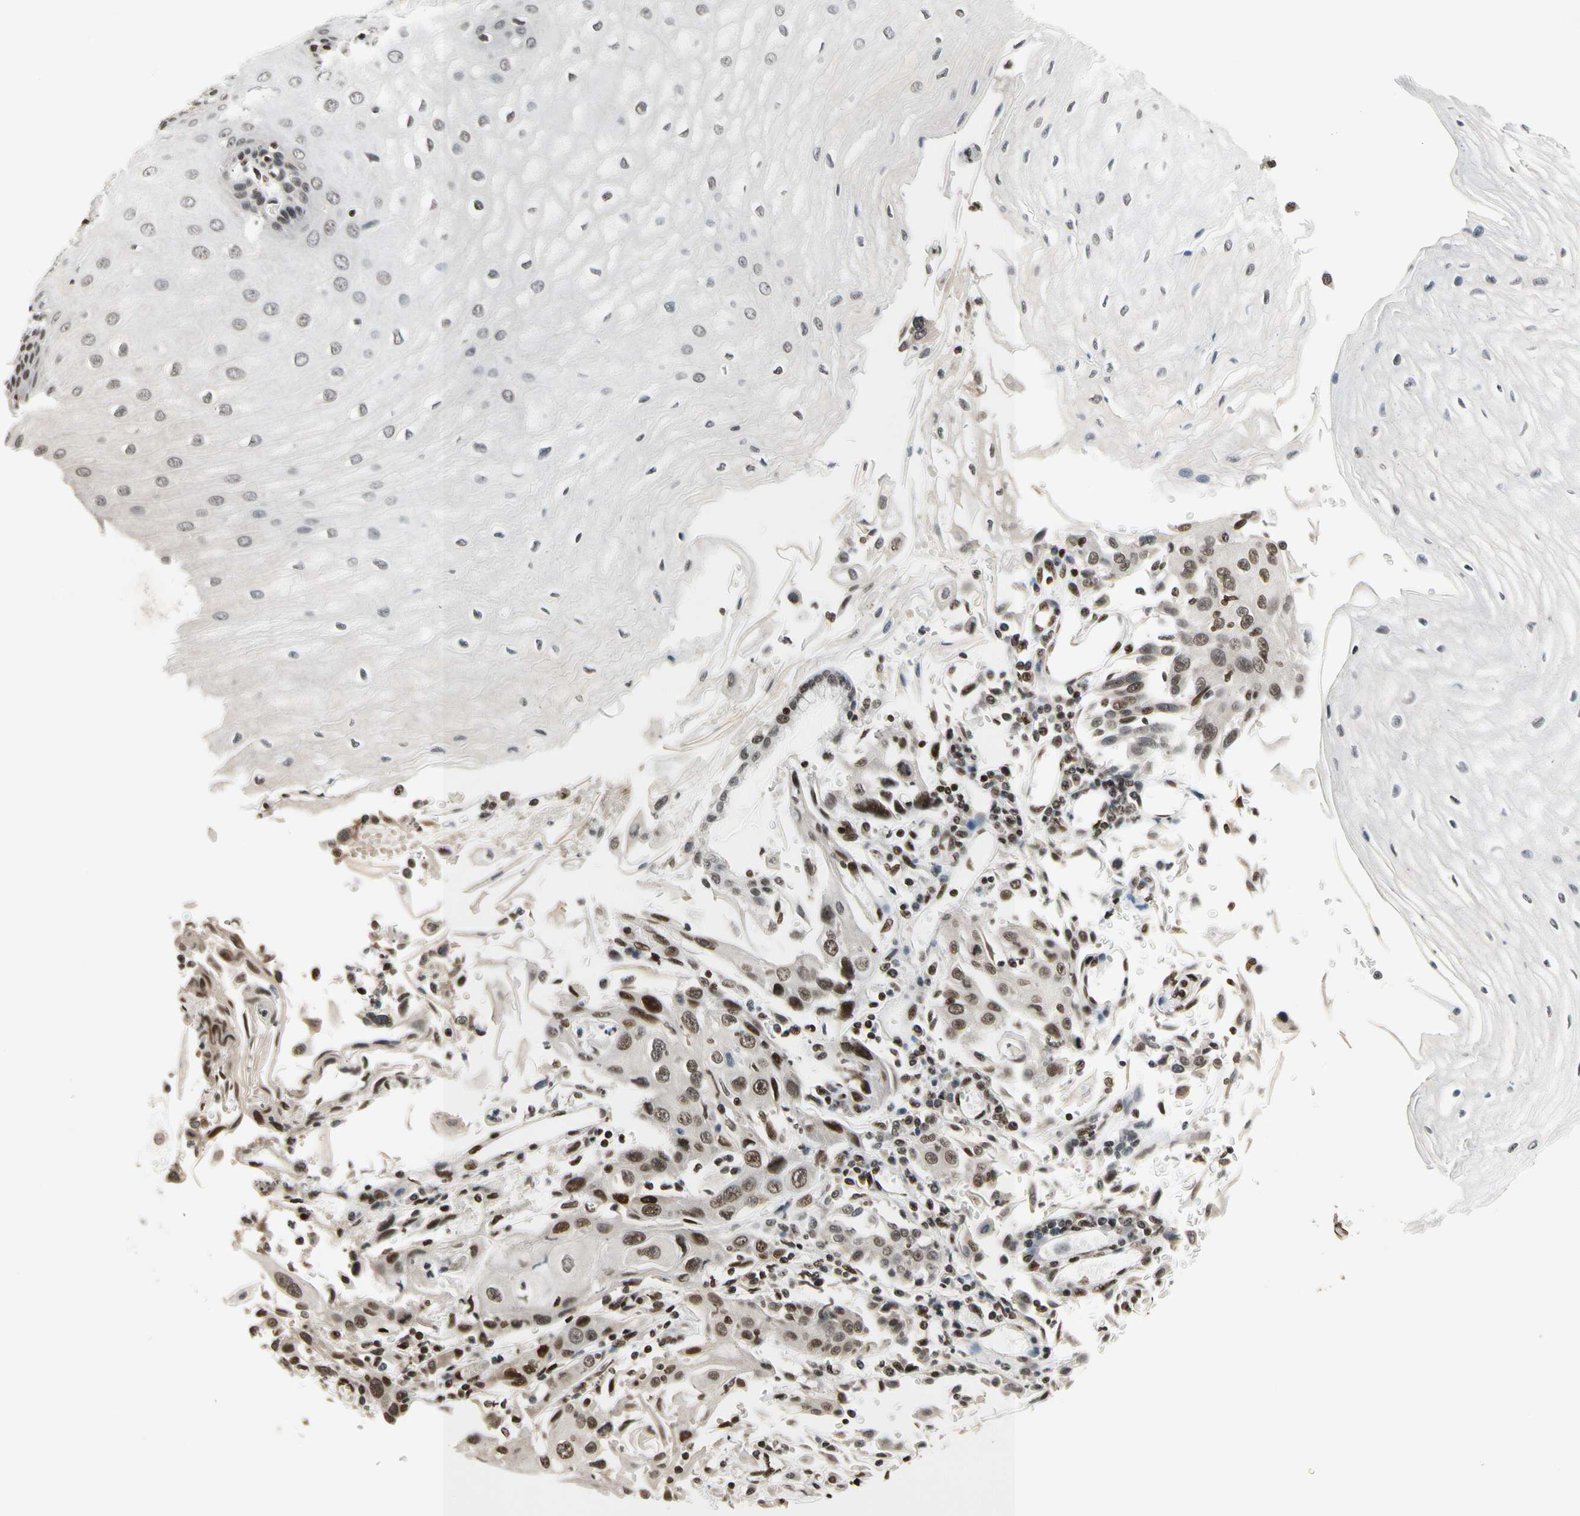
{"staining": {"intensity": "weak", "quantity": "25%-75%", "location": "nuclear"}, "tissue": "esophagus", "cell_type": "Squamous epithelial cells", "image_type": "normal", "snomed": [{"axis": "morphology", "description": "Normal tissue, NOS"}, {"axis": "morphology", "description": "Squamous cell carcinoma, NOS"}, {"axis": "topography", "description": "Esophagus"}], "caption": "Immunohistochemistry staining of unremarkable esophagus, which exhibits low levels of weak nuclear staining in approximately 25%-75% of squamous epithelial cells indicating weak nuclear protein staining. The staining was performed using DAB (3,3'-diaminobenzidine) (brown) for protein detection and nuclei were counterstained in hematoxylin (blue).", "gene": "RECQL", "patient": {"sex": "male", "age": 65}}